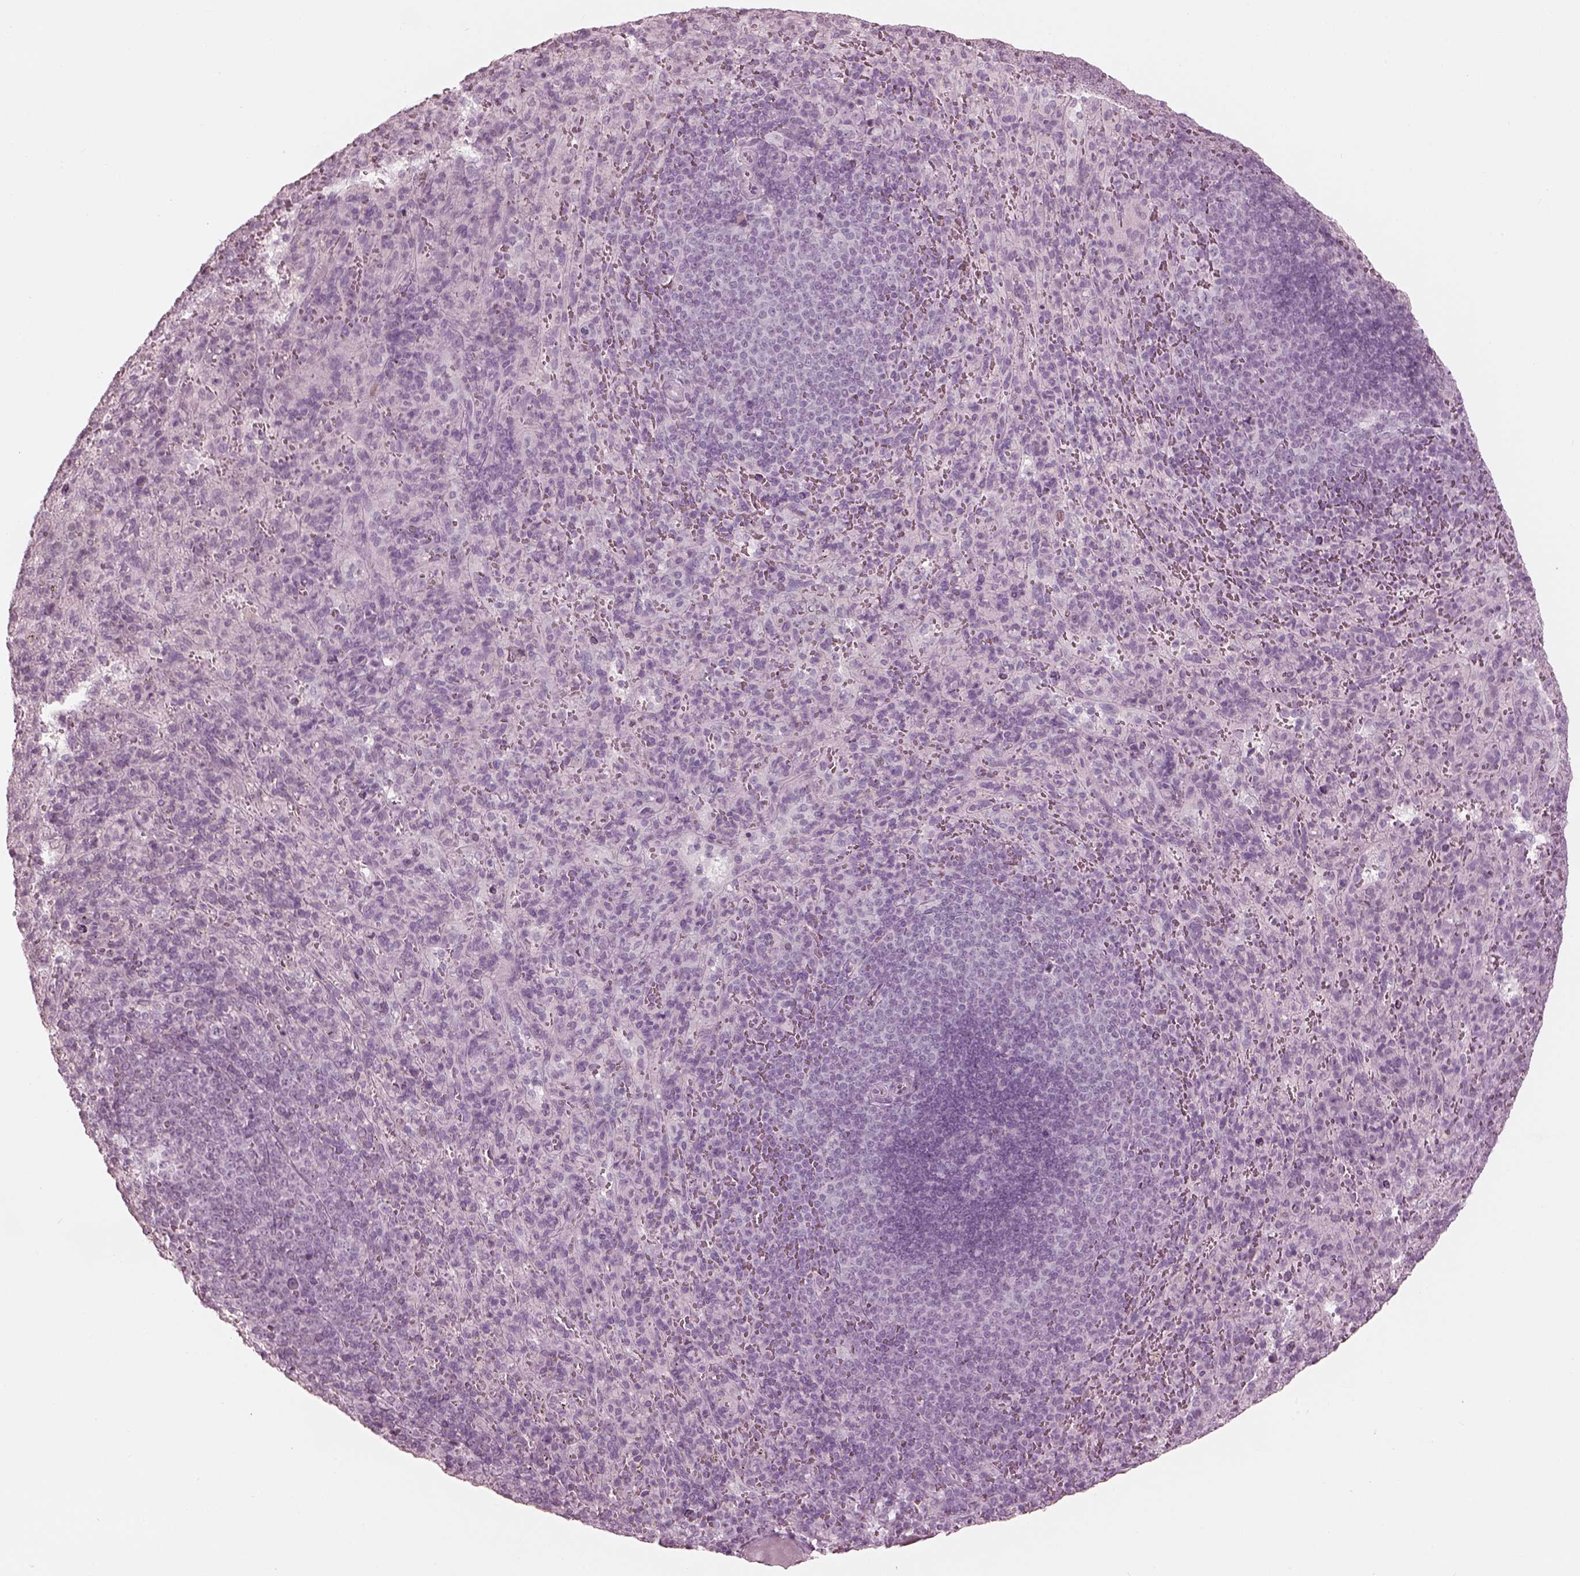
{"staining": {"intensity": "negative", "quantity": "none", "location": "none"}, "tissue": "spleen", "cell_type": "Cells in red pulp", "image_type": "normal", "snomed": [{"axis": "morphology", "description": "Normal tissue, NOS"}, {"axis": "topography", "description": "Spleen"}], "caption": "An immunohistochemistry (IHC) histopathology image of normal spleen is shown. There is no staining in cells in red pulp of spleen.", "gene": "KRTAP24", "patient": {"sex": "male", "age": 57}}